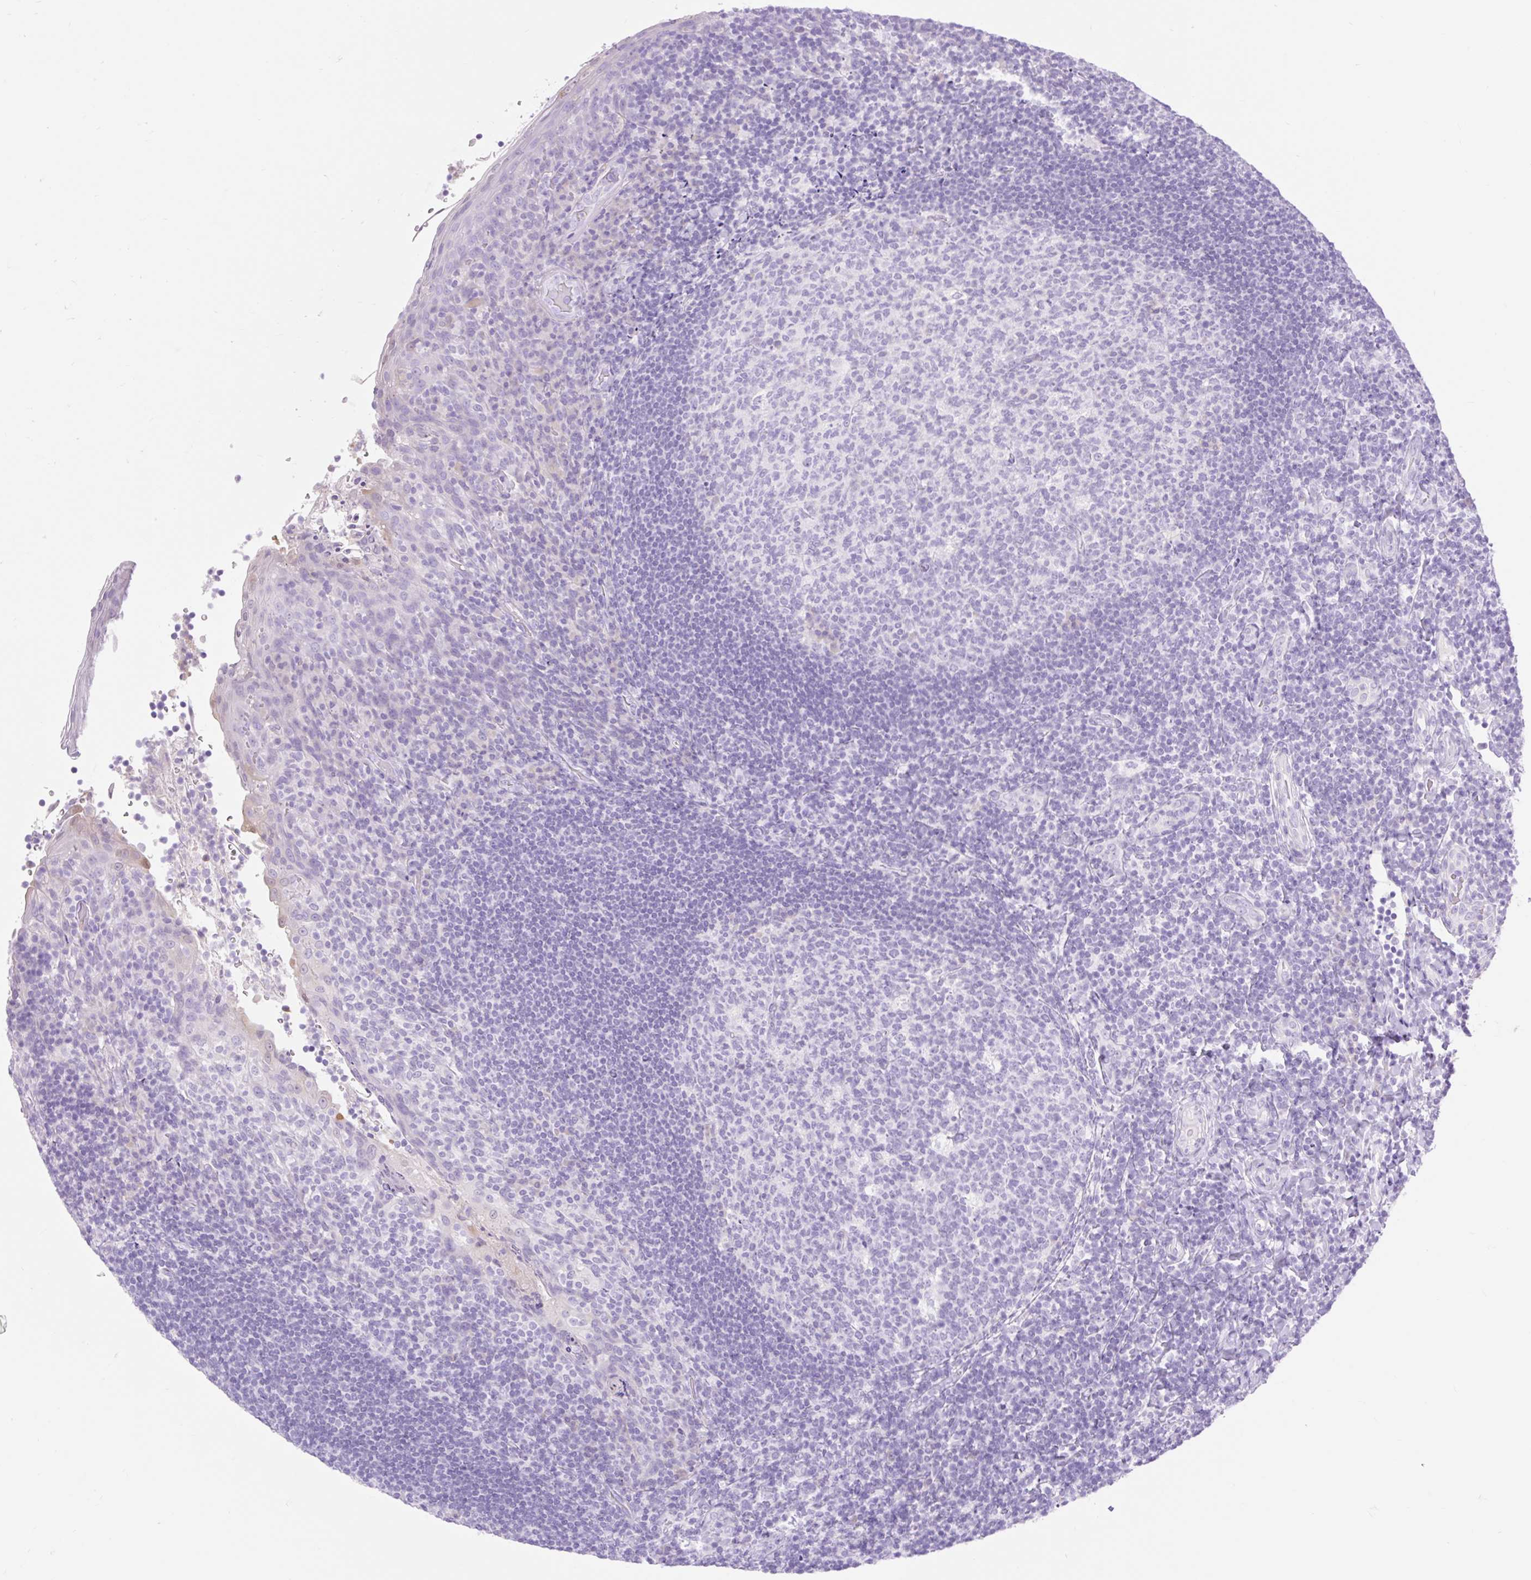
{"staining": {"intensity": "negative", "quantity": "none", "location": "none"}, "tissue": "tonsil", "cell_type": "Germinal center cells", "image_type": "normal", "snomed": [{"axis": "morphology", "description": "Normal tissue, NOS"}, {"axis": "topography", "description": "Tonsil"}], "caption": "An image of human tonsil is negative for staining in germinal center cells. (Brightfield microscopy of DAB (3,3'-diaminobenzidine) immunohistochemistry at high magnification).", "gene": "SLC25A40", "patient": {"sex": "female", "age": 10}}